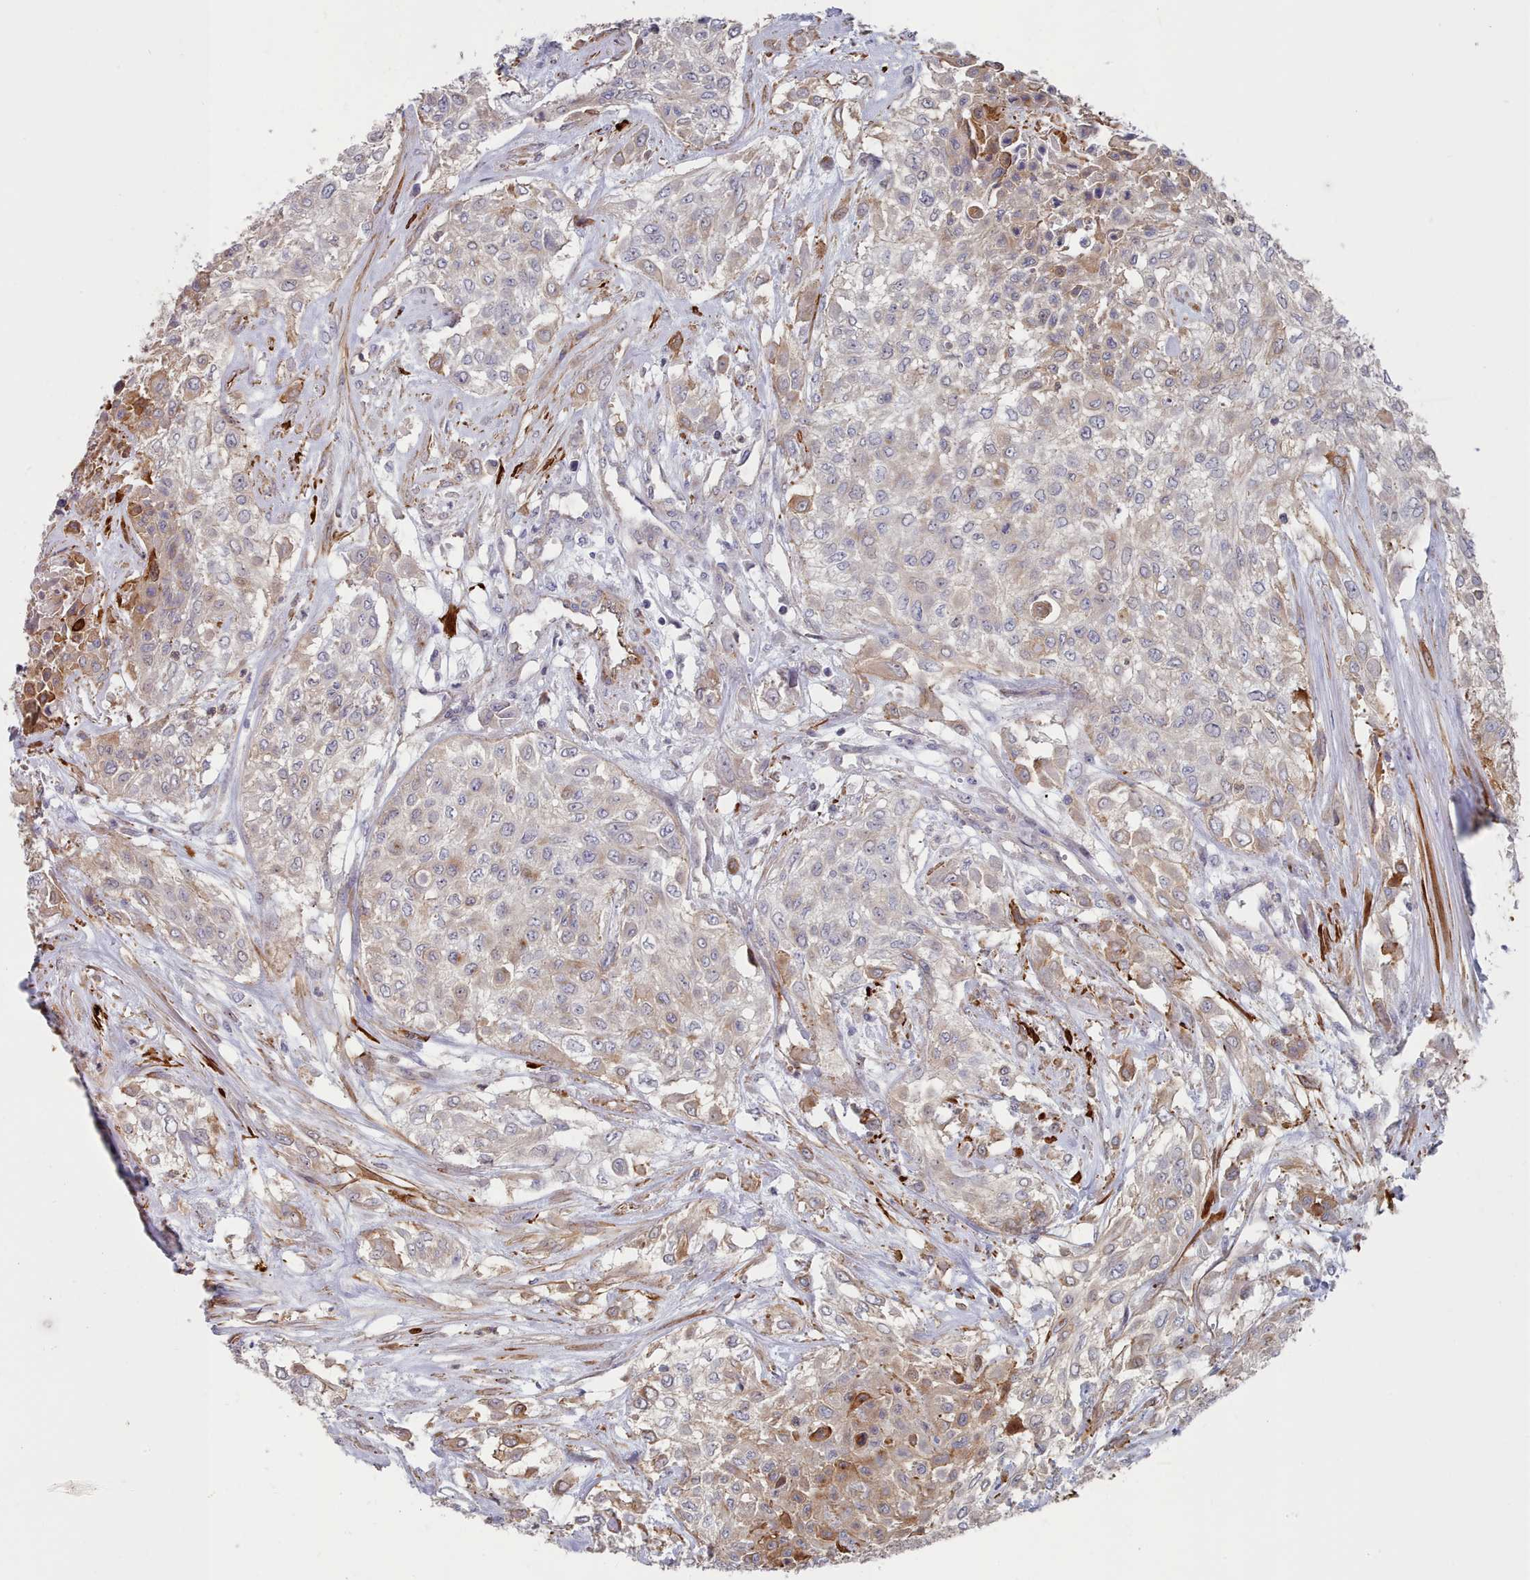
{"staining": {"intensity": "weak", "quantity": "25%-75%", "location": "cytoplasmic/membranous"}, "tissue": "urothelial cancer", "cell_type": "Tumor cells", "image_type": "cancer", "snomed": [{"axis": "morphology", "description": "Urothelial carcinoma, High grade"}, {"axis": "topography", "description": "Urinary bladder"}], "caption": "This image displays urothelial cancer stained with immunohistochemistry to label a protein in brown. The cytoplasmic/membranous of tumor cells show weak positivity for the protein. Nuclei are counter-stained blue.", "gene": "G6PC1", "patient": {"sex": "male", "age": 67}}